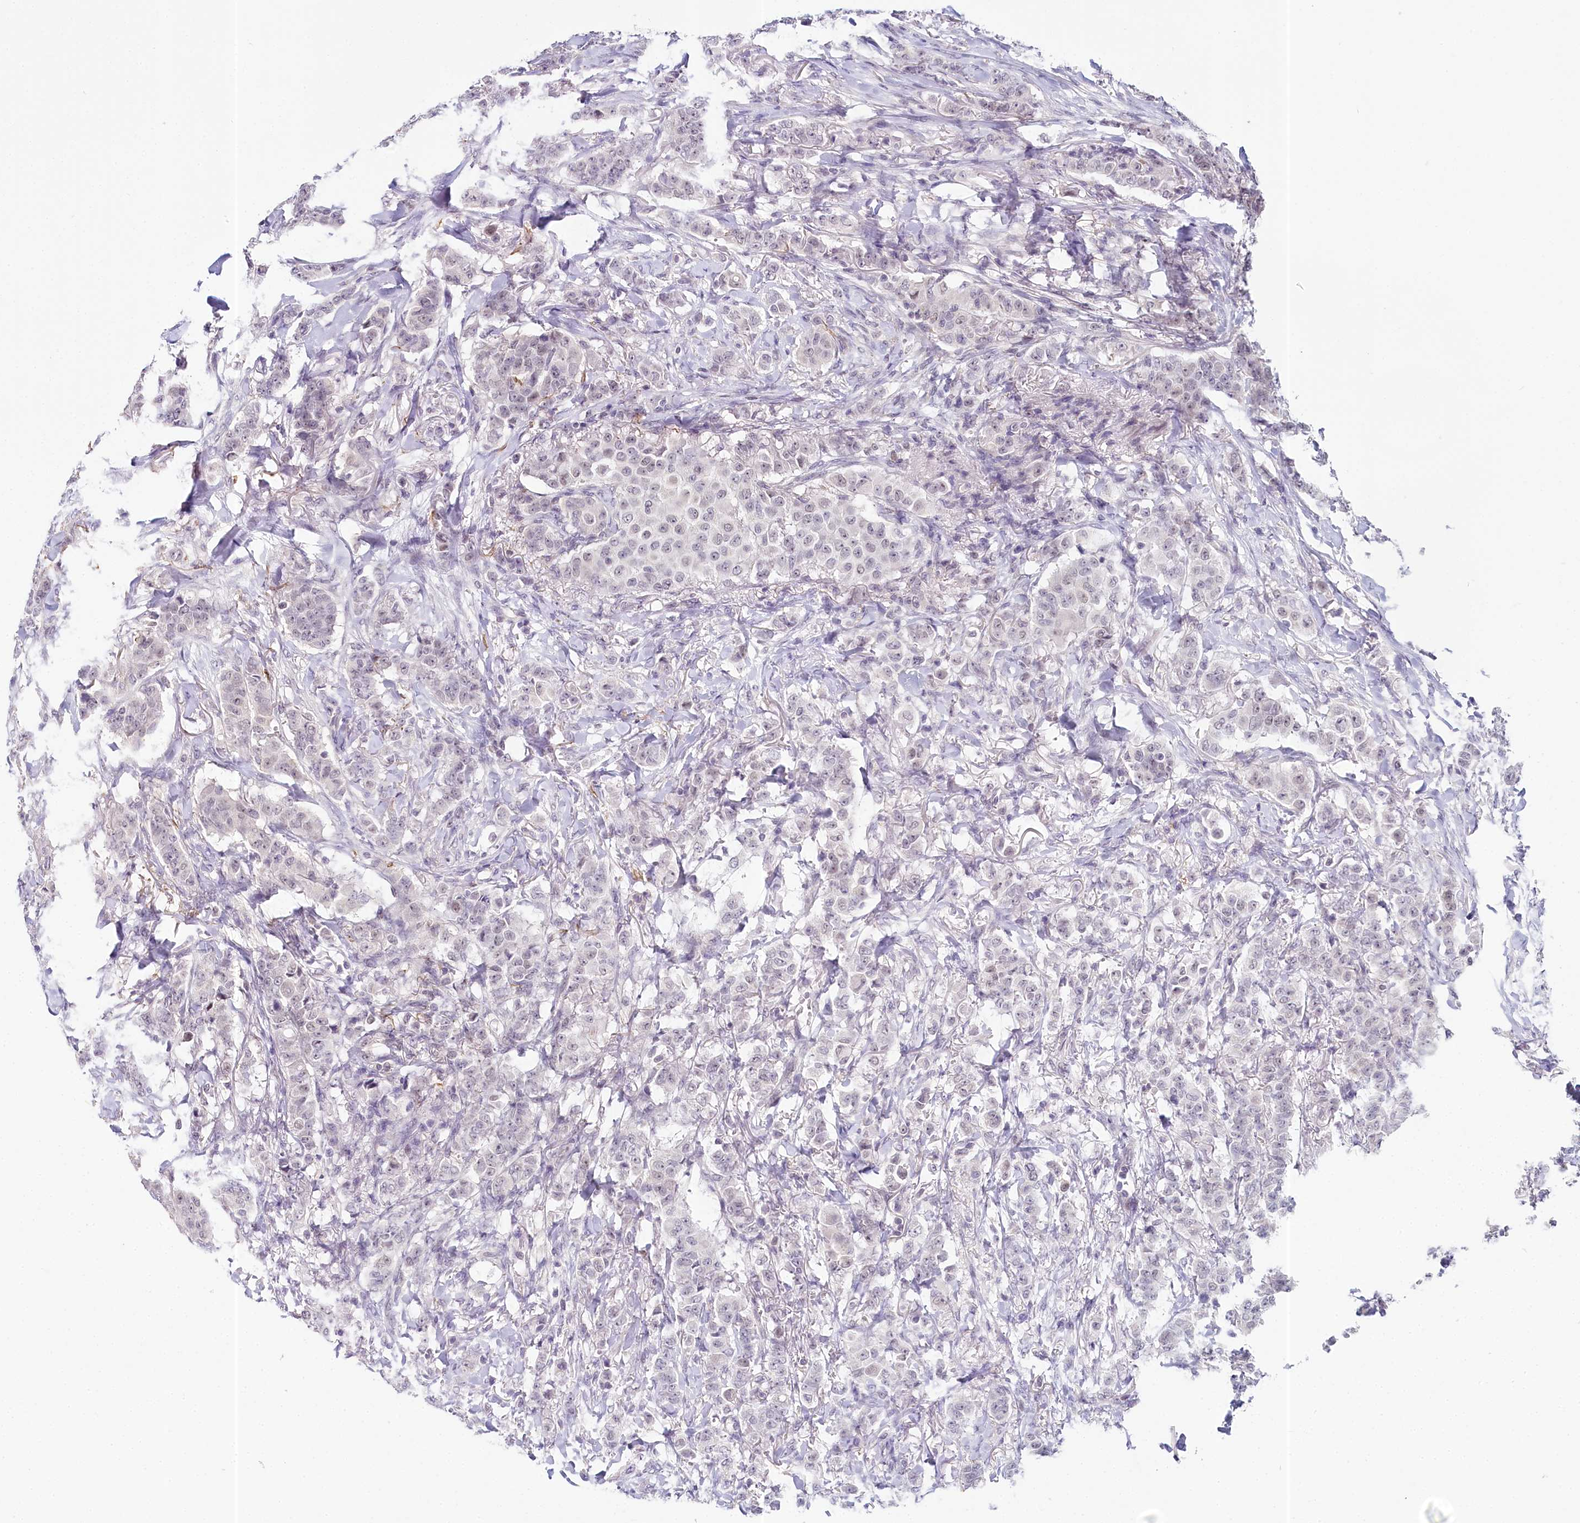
{"staining": {"intensity": "negative", "quantity": "none", "location": "none"}, "tissue": "breast cancer", "cell_type": "Tumor cells", "image_type": "cancer", "snomed": [{"axis": "morphology", "description": "Duct carcinoma"}, {"axis": "topography", "description": "Breast"}], "caption": "High magnification brightfield microscopy of breast cancer (invasive ductal carcinoma) stained with DAB (brown) and counterstained with hematoxylin (blue): tumor cells show no significant positivity. (IHC, brightfield microscopy, high magnification).", "gene": "AMTN", "patient": {"sex": "female", "age": 40}}